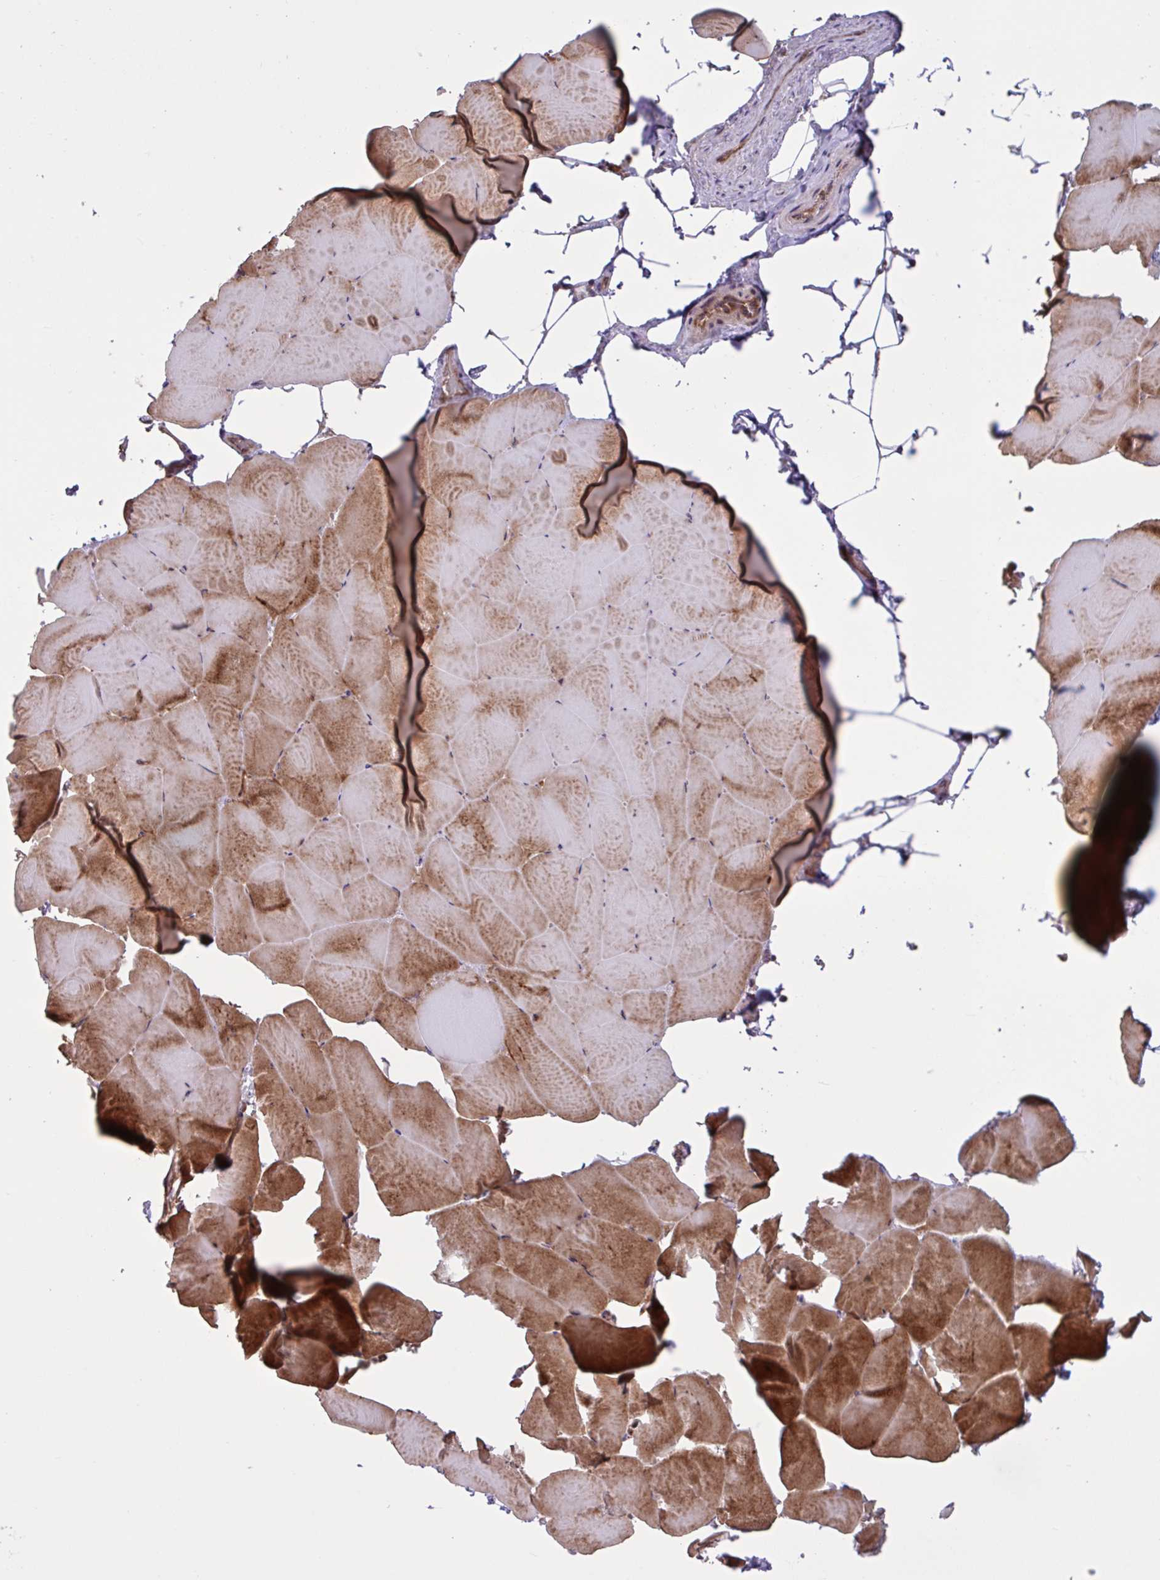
{"staining": {"intensity": "strong", "quantity": ">75%", "location": "cytoplasmic/membranous"}, "tissue": "skeletal muscle", "cell_type": "Myocytes", "image_type": "normal", "snomed": [{"axis": "morphology", "description": "Normal tissue, NOS"}, {"axis": "topography", "description": "Skeletal muscle"}], "caption": "DAB (3,3'-diaminobenzidine) immunohistochemical staining of unremarkable human skeletal muscle reveals strong cytoplasmic/membranous protein expression in about >75% of myocytes.", "gene": "GLTP", "patient": {"sex": "female", "age": 64}}